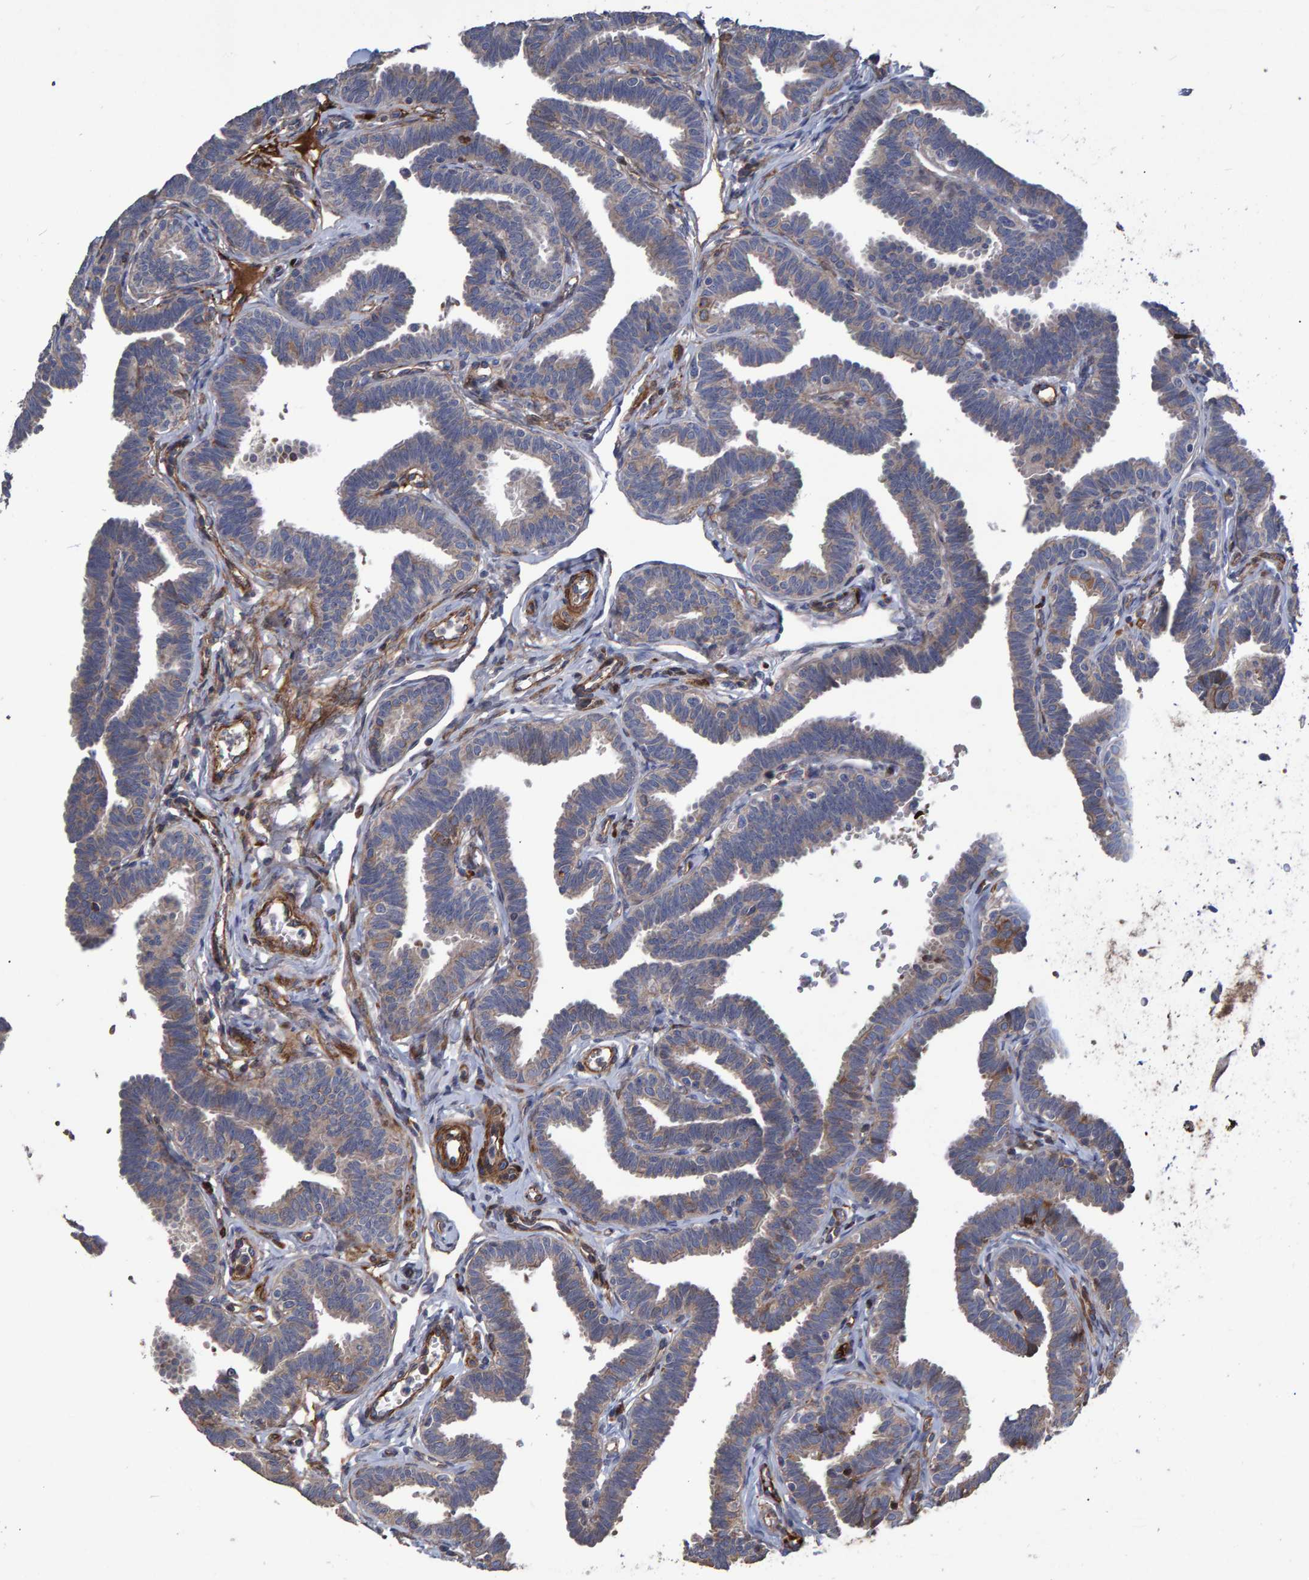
{"staining": {"intensity": "weak", "quantity": ">75%", "location": "cytoplasmic/membranous"}, "tissue": "fallopian tube", "cell_type": "Glandular cells", "image_type": "normal", "snomed": [{"axis": "morphology", "description": "Normal tissue, NOS"}, {"axis": "topography", "description": "Fallopian tube"}, {"axis": "topography", "description": "Ovary"}], "caption": "Fallopian tube stained with immunohistochemistry shows weak cytoplasmic/membranous positivity in about >75% of glandular cells.", "gene": "SLIT2", "patient": {"sex": "female", "age": 23}}